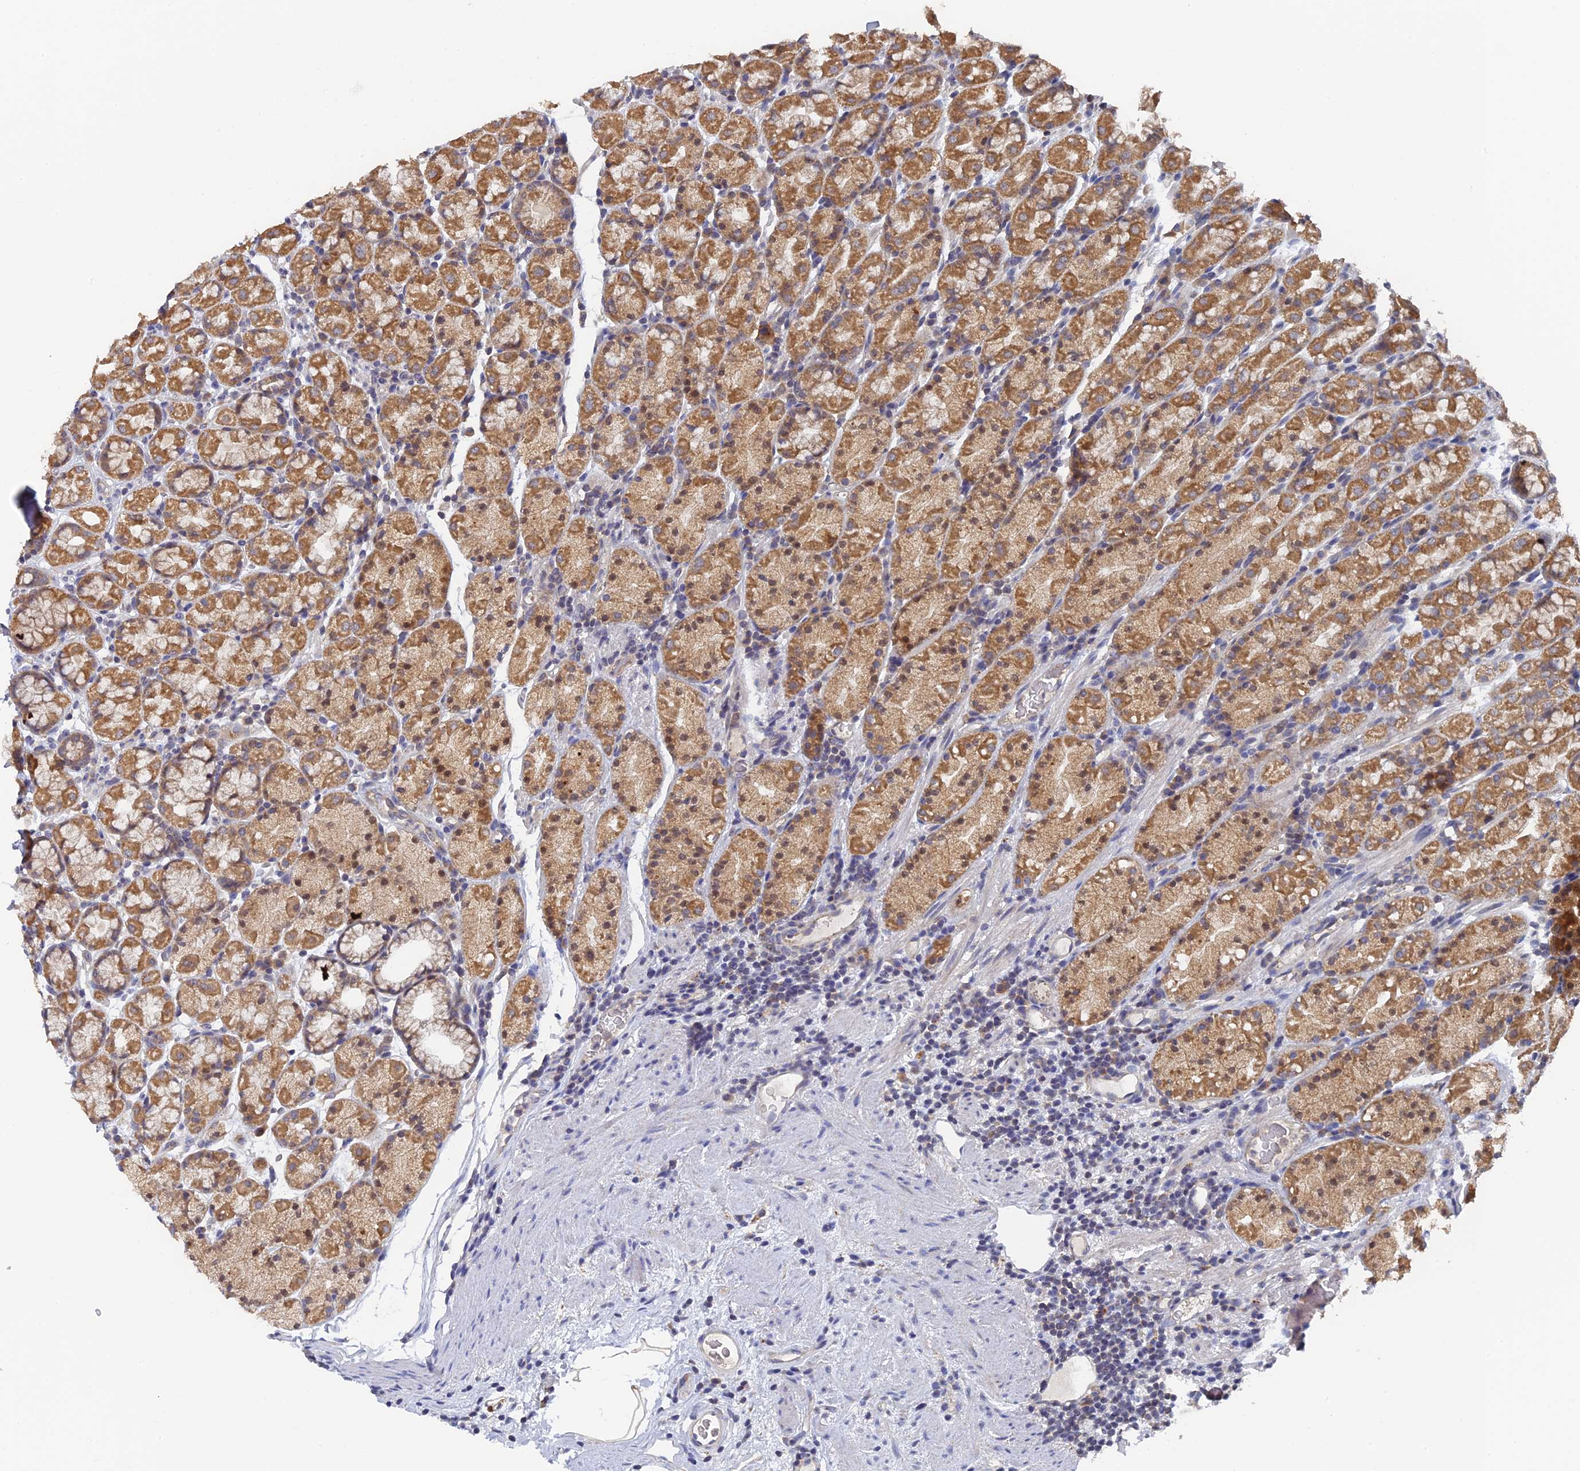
{"staining": {"intensity": "moderate", "quantity": ">75%", "location": "cytoplasmic/membranous,nuclear"}, "tissue": "stomach", "cell_type": "Glandular cells", "image_type": "normal", "snomed": [{"axis": "morphology", "description": "Normal tissue, NOS"}, {"axis": "topography", "description": "Stomach, upper"}, {"axis": "topography", "description": "Stomach, lower"}, {"axis": "topography", "description": "Small intestine"}], "caption": "This photomicrograph reveals immunohistochemistry staining of unremarkable stomach, with medium moderate cytoplasmic/membranous,nuclear positivity in about >75% of glandular cells.", "gene": "MIGA2", "patient": {"sex": "male", "age": 68}}